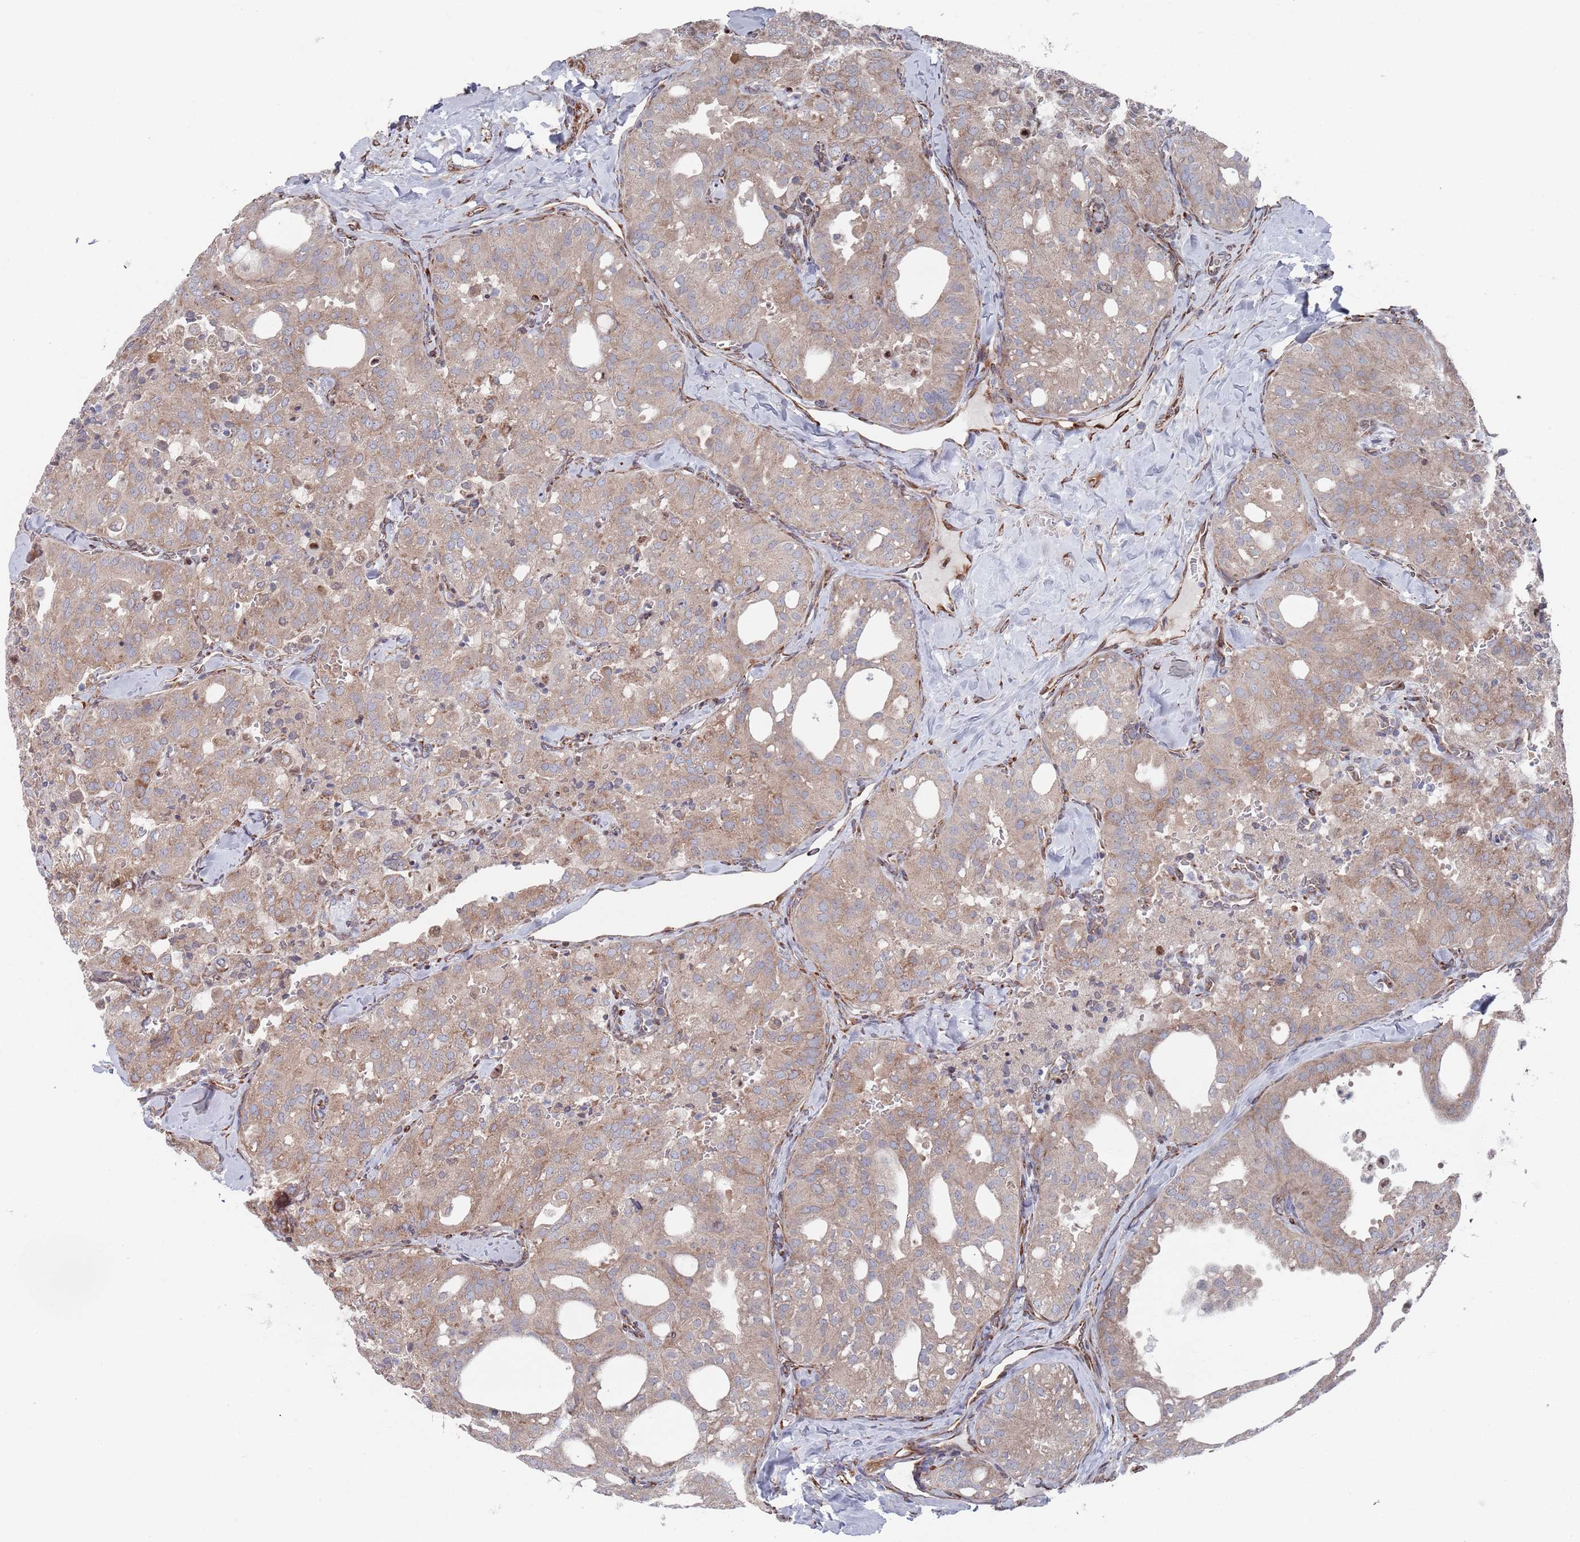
{"staining": {"intensity": "weak", "quantity": ">75%", "location": "cytoplasmic/membranous"}, "tissue": "thyroid cancer", "cell_type": "Tumor cells", "image_type": "cancer", "snomed": [{"axis": "morphology", "description": "Follicular adenoma carcinoma, NOS"}, {"axis": "topography", "description": "Thyroid gland"}], "caption": "This photomicrograph demonstrates immunohistochemistry staining of thyroid cancer (follicular adenoma carcinoma), with low weak cytoplasmic/membranous expression in about >75% of tumor cells.", "gene": "CCDC106", "patient": {"sex": "male", "age": 75}}